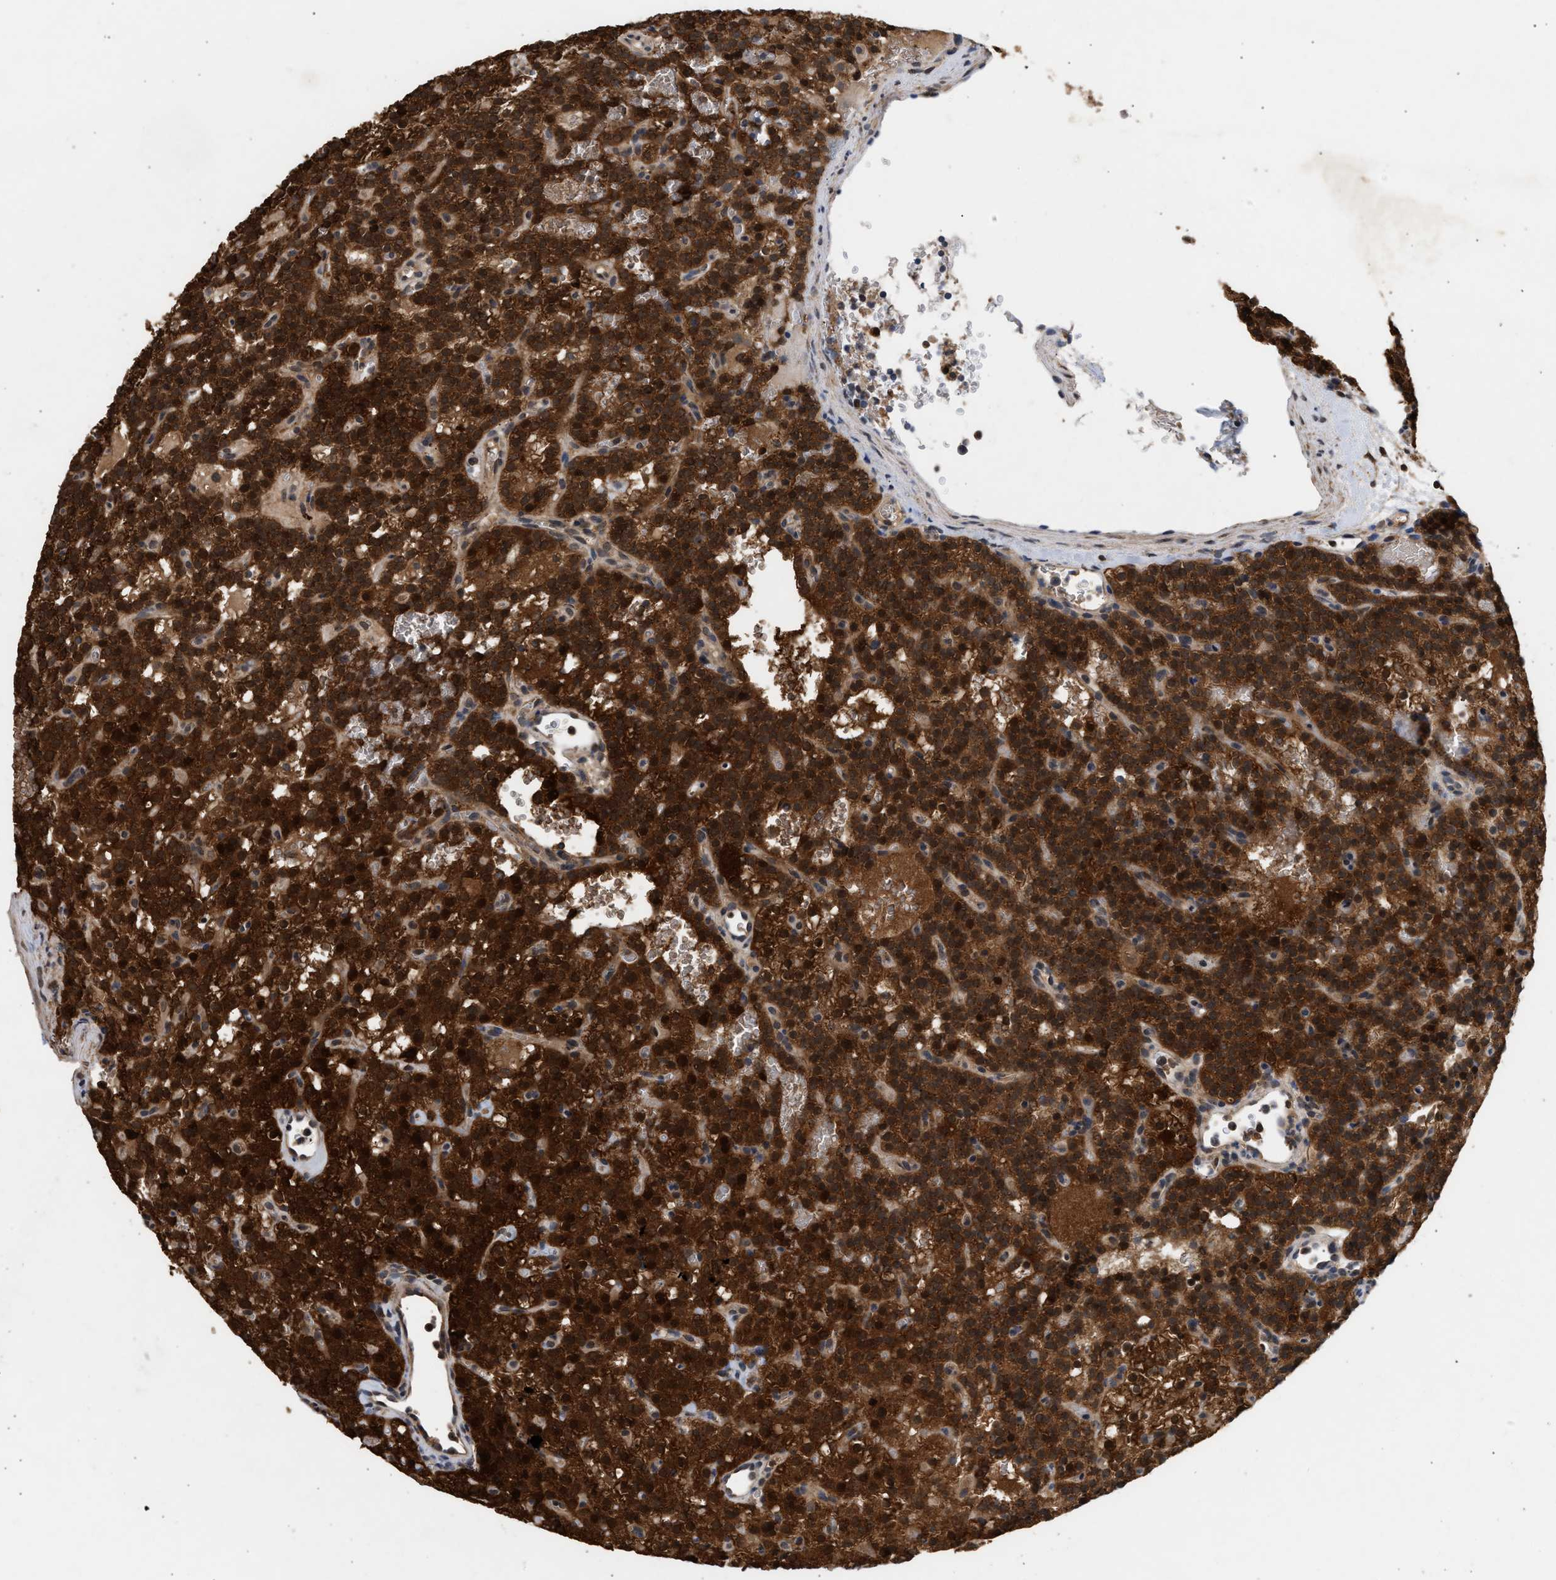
{"staining": {"intensity": "strong", "quantity": ">75%", "location": "cytoplasmic/membranous,nuclear"}, "tissue": "parathyroid gland", "cell_type": "Glandular cells", "image_type": "normal", "snomed": [{"axis": "morphology", "description": "Normal tissue, NOS"}, {"axis": "morphology", "description": "Adenoma, NOS"}, {"axis": "topography", "description": "Parathyroid gland"}], "caption": "Glandular cells display strong cytoplasmic/membranous,nuclear expression in approximately >75% of cells in normal parathyroid gland.", "gene": "FITM1", "patient": {"sex": "female", "age": 74}}